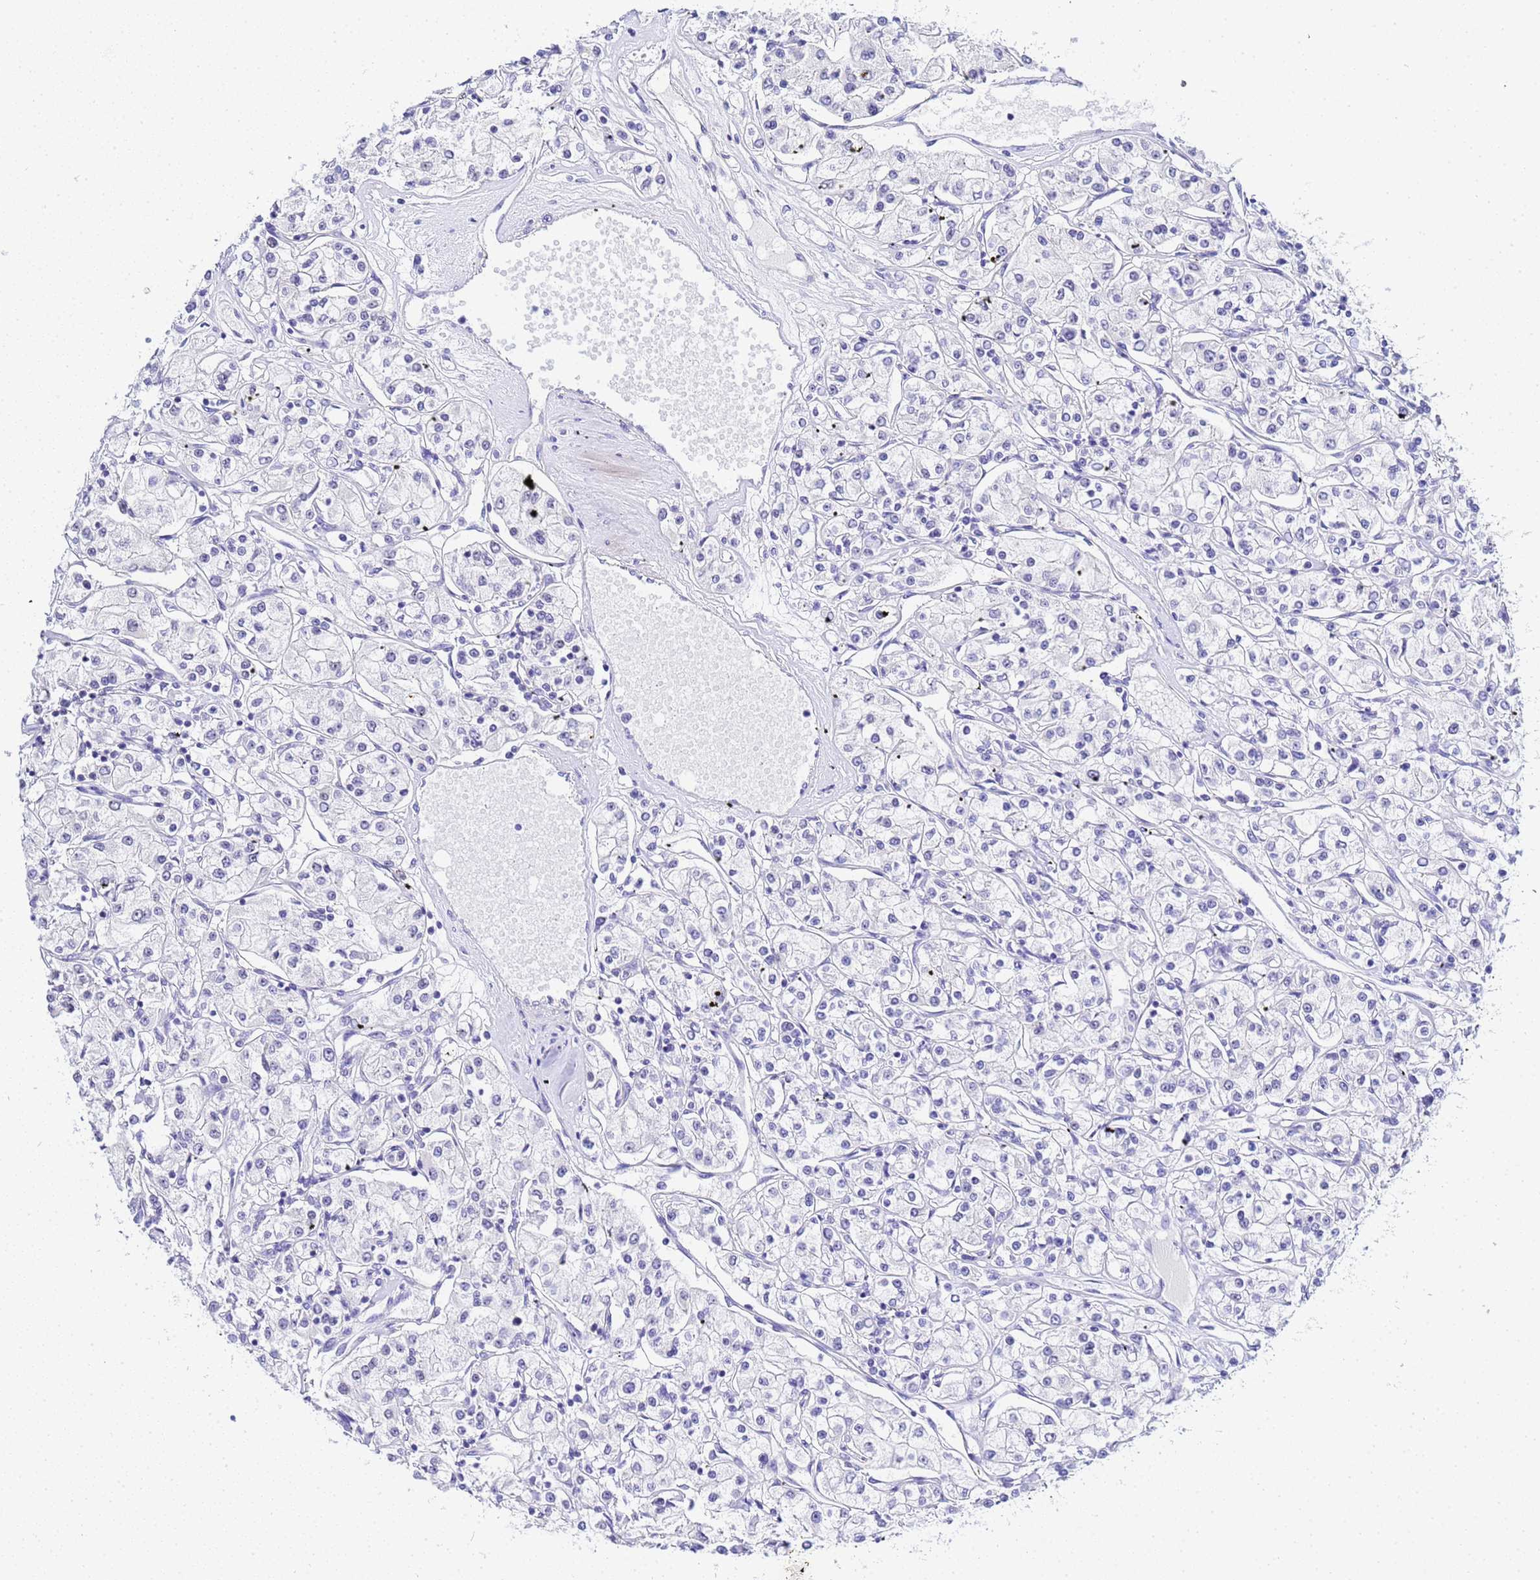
{"staining": {"intensity": "negative", "quantity": "none", "location": "none"}, "tissue": "renal cancer", "cell_type": "Tumor cells", "image_type": "cancer", "snomed": [{"axis": "morphology", "description": "Adenocarcinoma, NOS"}, {"axis": "topography", "description": "Kidney"}], "caption": "An immunohistochemistry (IHC) micrograph of renal cancer is shown. There is no staining in tumor cells of renal cancer.", "gene": "ACTL6B", "patient": {"sex": "female", "age": 59}}